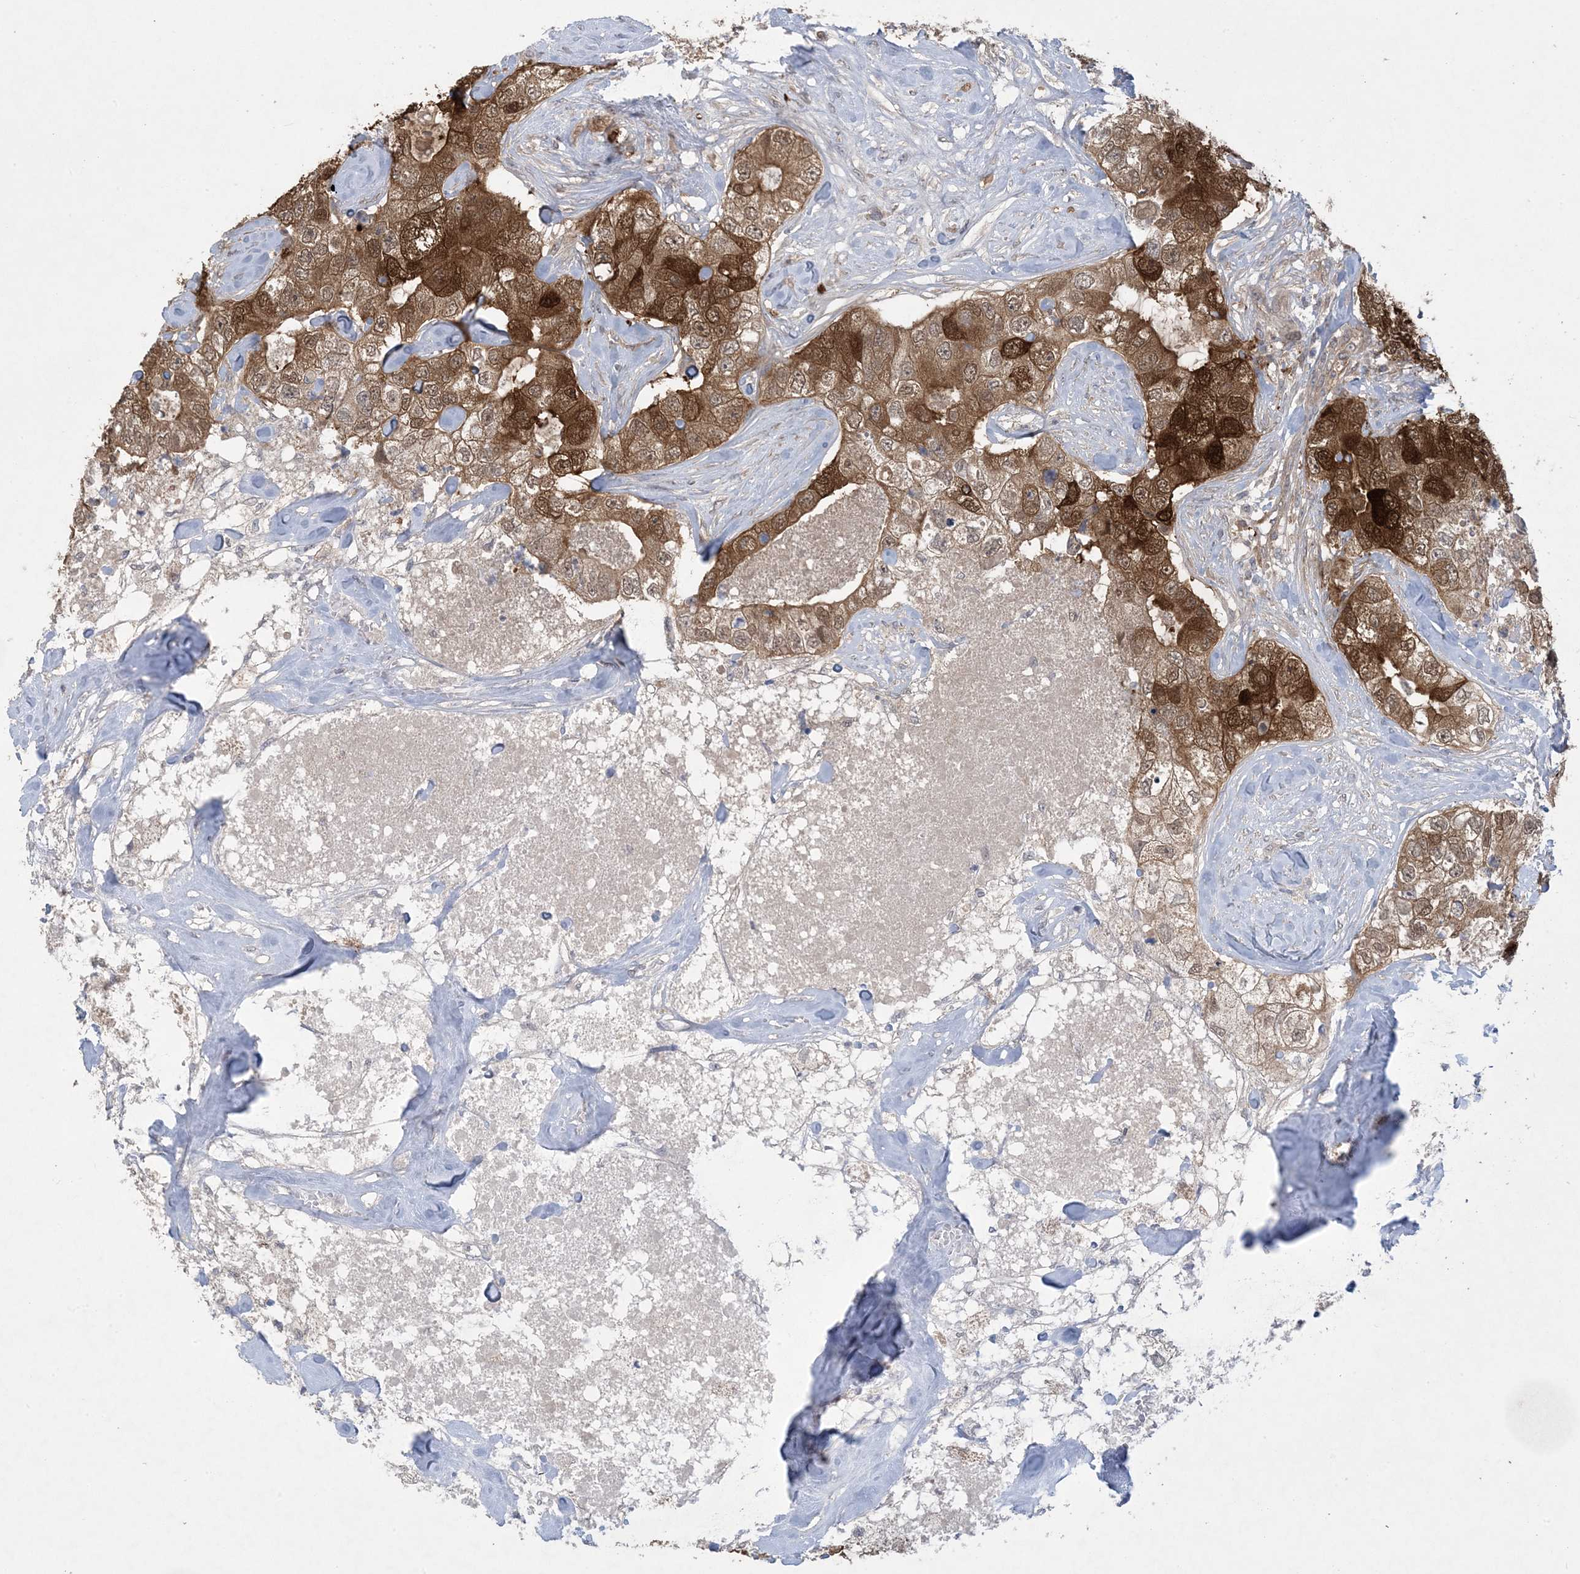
{"staining": {"intensity": "strong", "quantity": ">75%", "location": "cytoplasmic/membranous,nuclear"}, "tissue": "breast cancer", "cell_type": "Tumor cells", "image_type": "cancer", "snomed": [{"axis": "morphology", "description": "Duct carcinoma"}, {"axis": "topography", "description": "Breast"}], "caption": "Strong cytoplasmic/membranous and nuclear protein staining is present in approximately >75% of tumor cells in breast cancer.", "gene": "HMGCS1", "patient": {"sex": "female", "age": 62}}